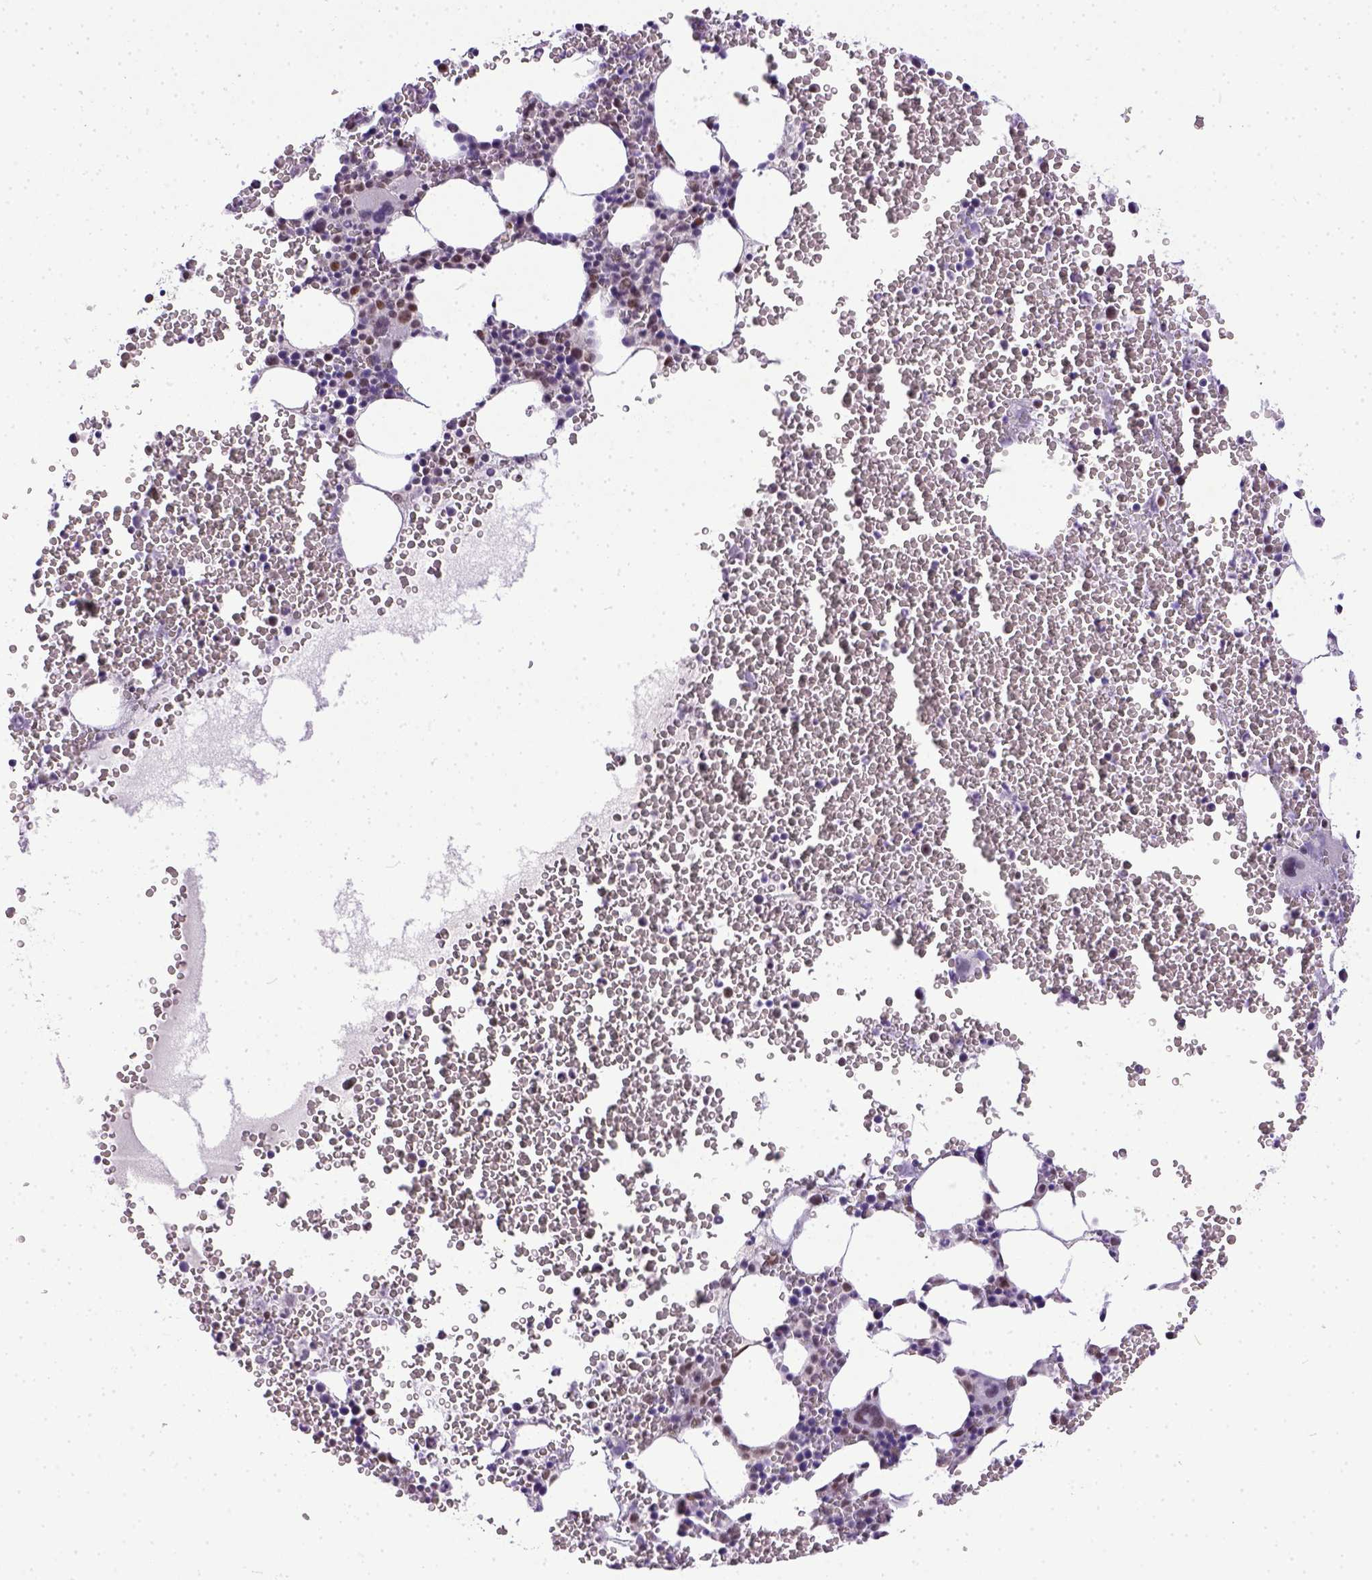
{"staining": {"intensity": "moderate", "quantity": "<25%", "location": "nuclear"}, "tissue": "bone marrow", "cell_type": "Hematopoietic cells", "image_type": "normal", "snomed": [{"axis": "morphology", "description": "Normal tissue, NOS"}, {"axis": "topography", "description": "Bone marrow"}], "caption": "A high-resolution image shows immunohistochemistry (IHC) staining of normal bone marrow, which displays moderate nuclear positivity in about <25% of hematopoietic cells.", "gene": "ERCC1", "patient": {"sex": "male", "age": 82}}